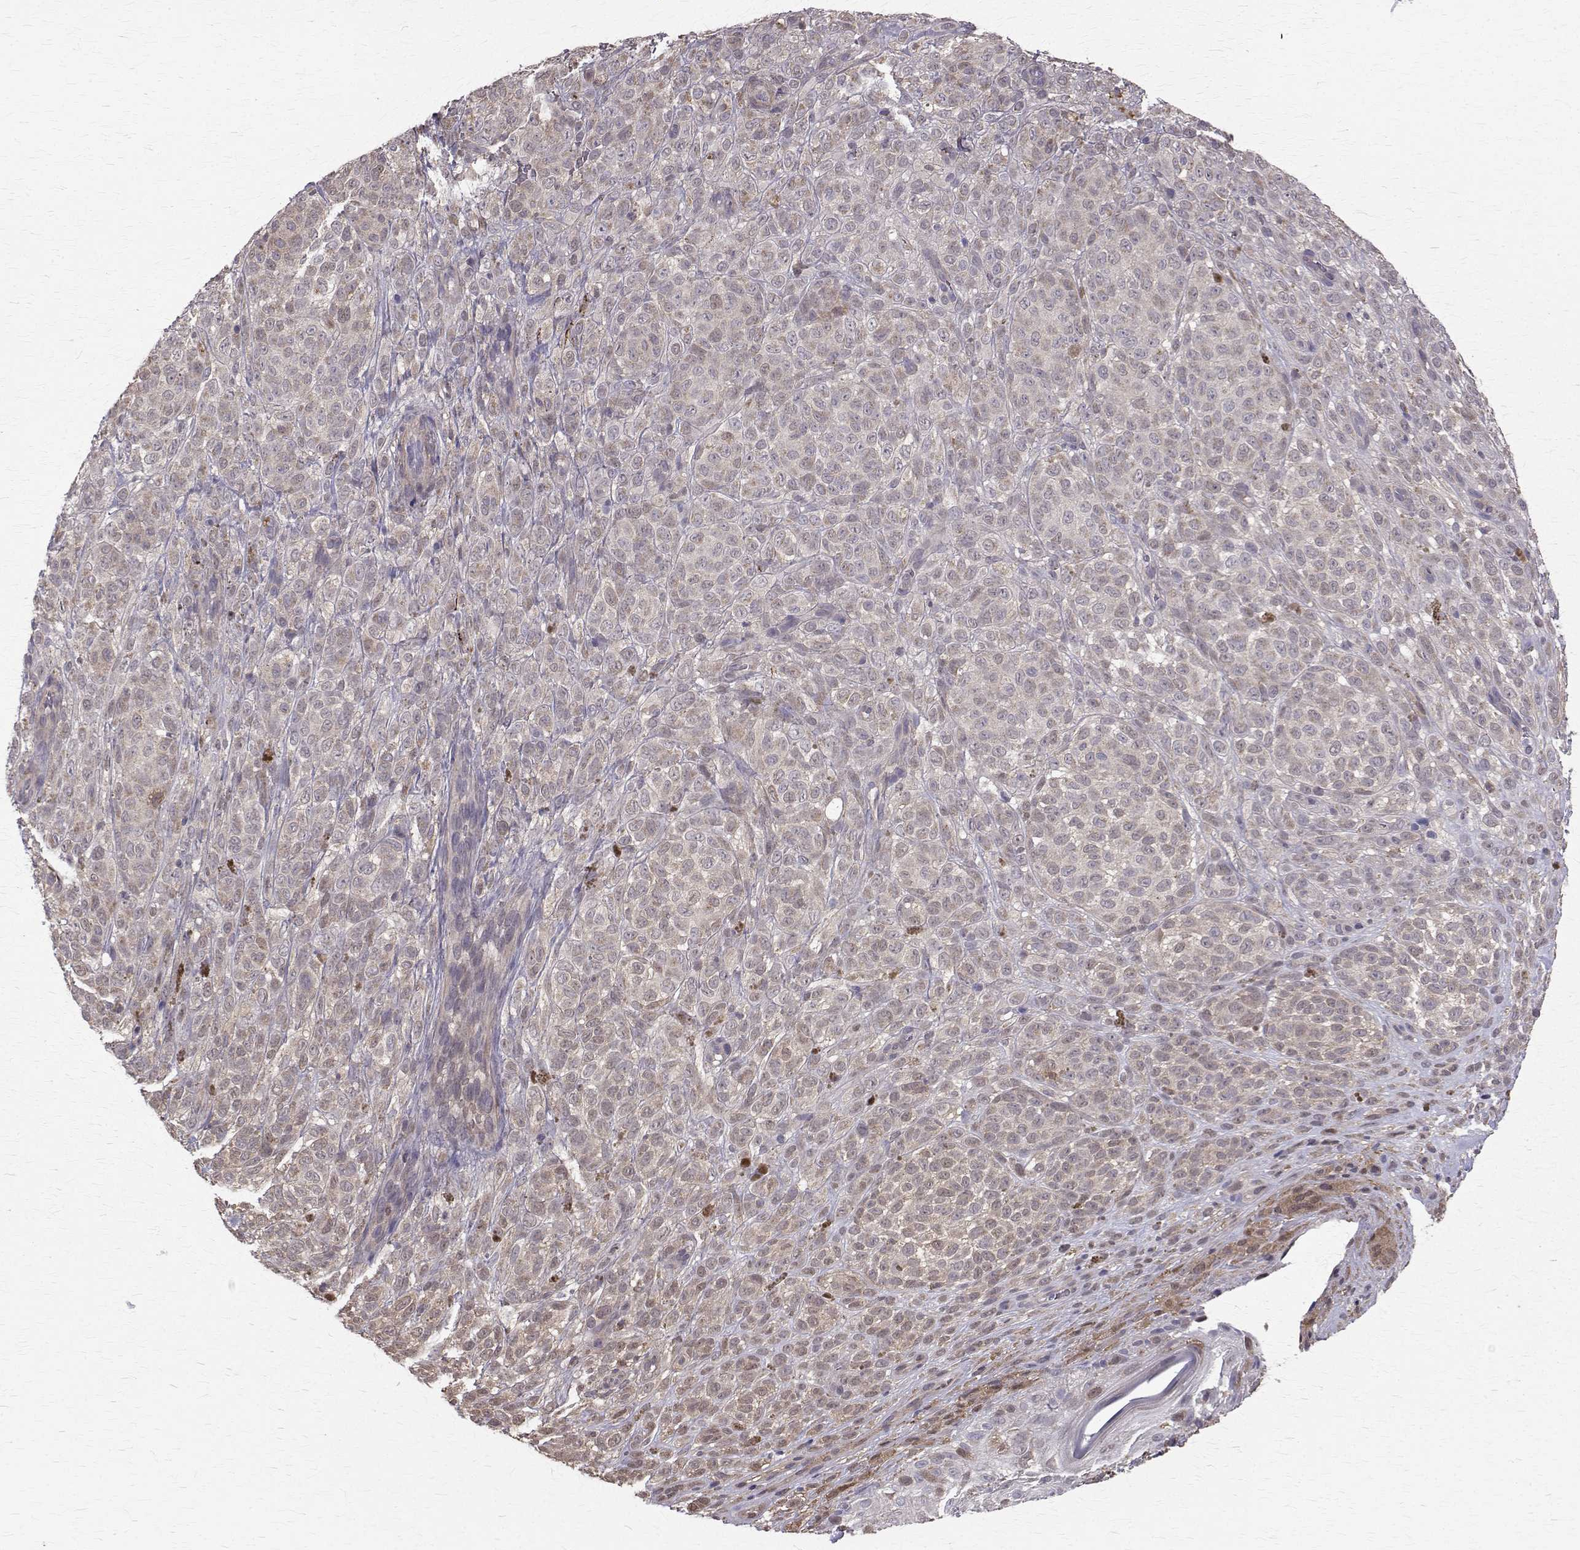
{"staining": {"intensity": "weak", "quantity": "<25%", "location": "cytoplasmic/membranous,nuclear"}, "tissue": "melanoma", "cell_type": "Tumor cells", "image_type": "cancer", "snomed": [{"axis": "morphology", "description": "Malignant melanoma, NOS"}, {"axis": "topography", "description": "Skin"}], "caption": "Image shows no significant protein expression in tumor cells of melanoma. (Brightfield microscopy of DAB immunohistochemistry (IHC) at high magnification).", "gene": "CCDC89", "patient": {"sex": "female", "age": 86}}